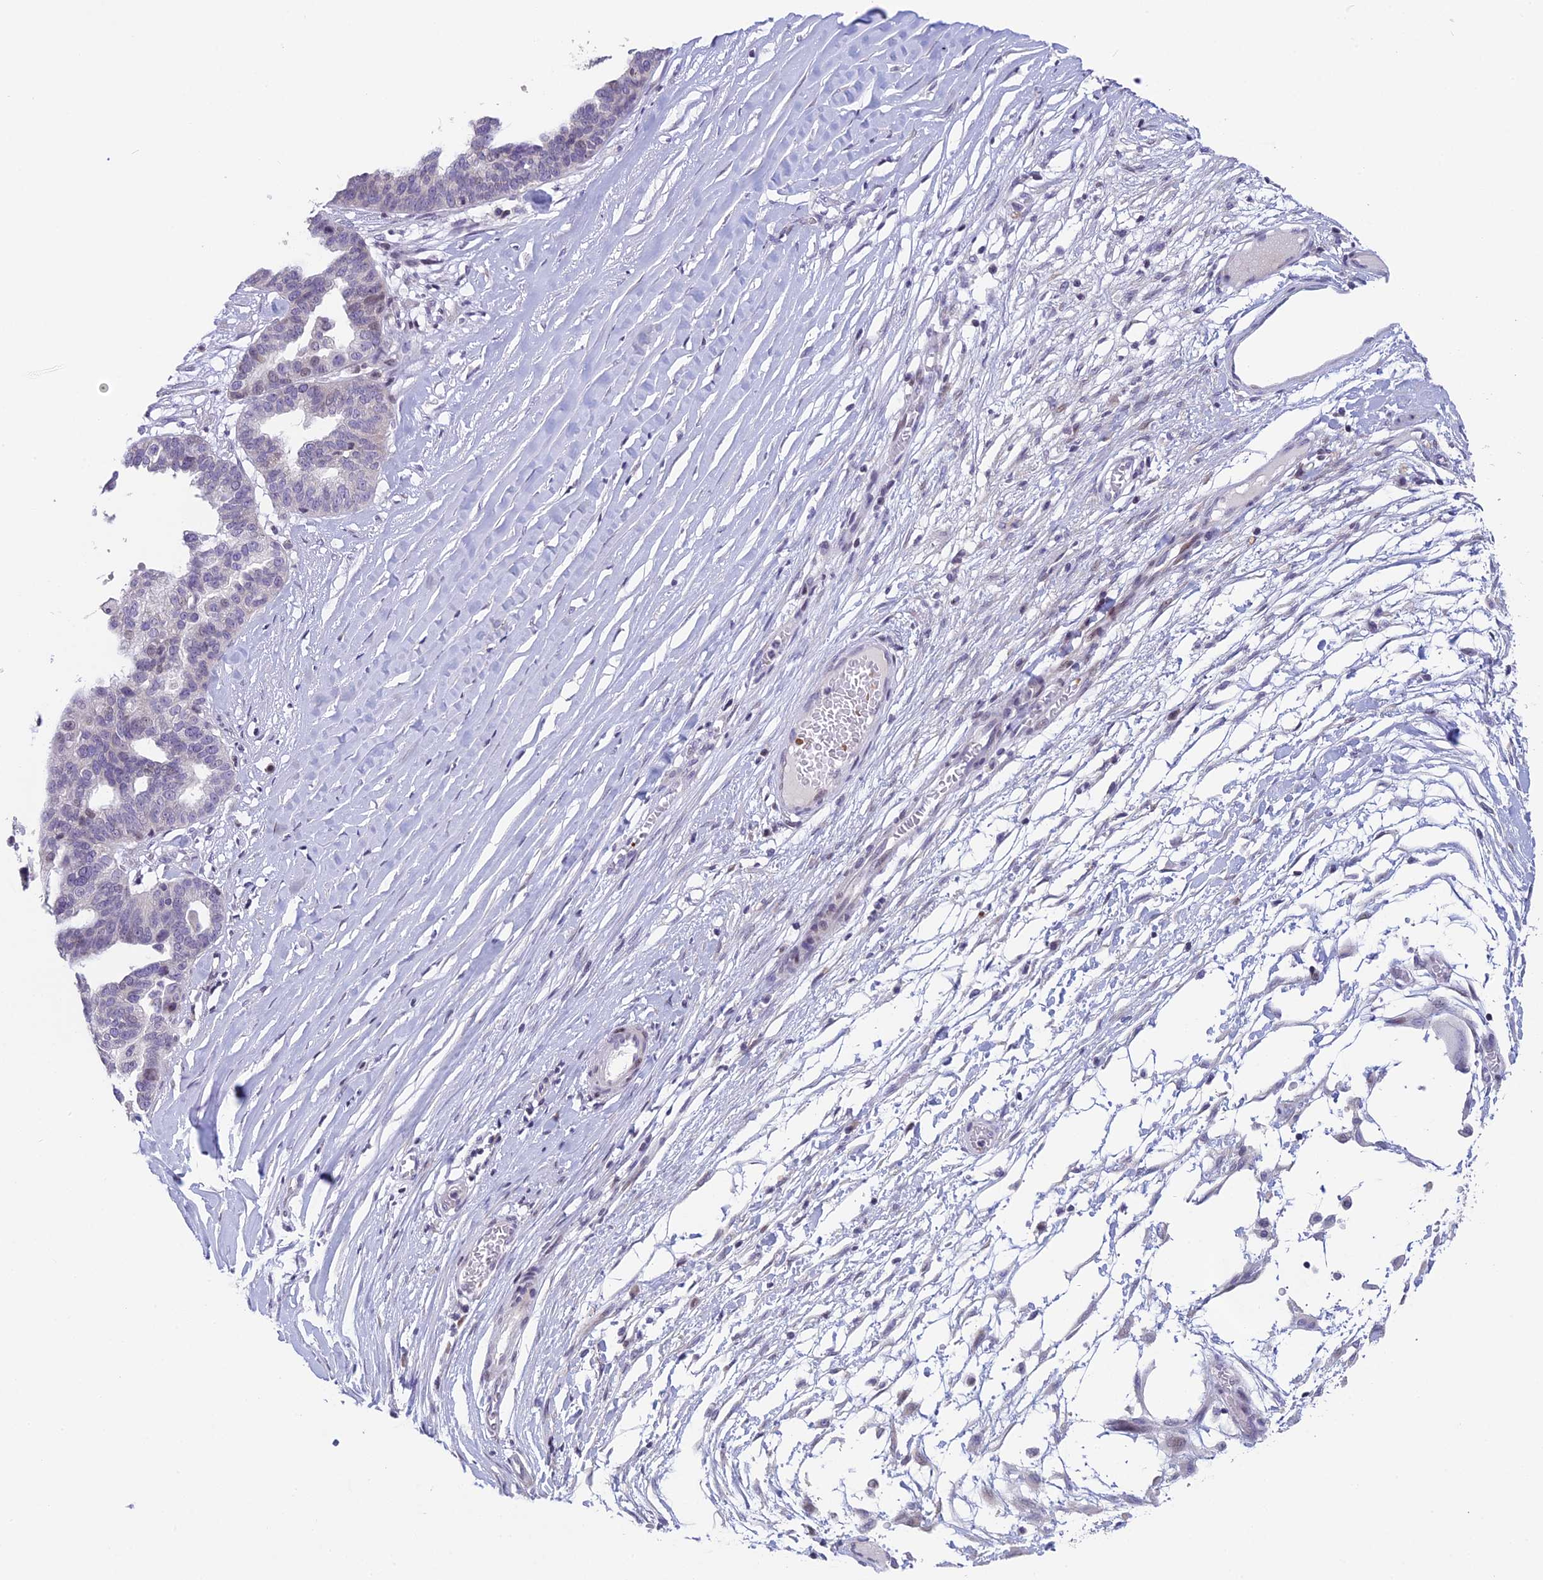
{"staining": {"intensity": "negative", "quantity": "none", "location": "none"}, "tissue": "ovarian cancer", "cell_type": "Tumor cells", "image_type": "cancer", "snomed": [{"axis": "morphology", "description": "Cystadenocarcinoma, serous, NOS"}, {"axis": "topography", "description": "Ovary"}], "caption": "This is an immunohistochemistry histopathology image of serous cystadenocarcinoma (ovarian). There is no staining in tumor cells.", "gene": "TMEM134", "patient": {"sex": "female", "age": 59}}